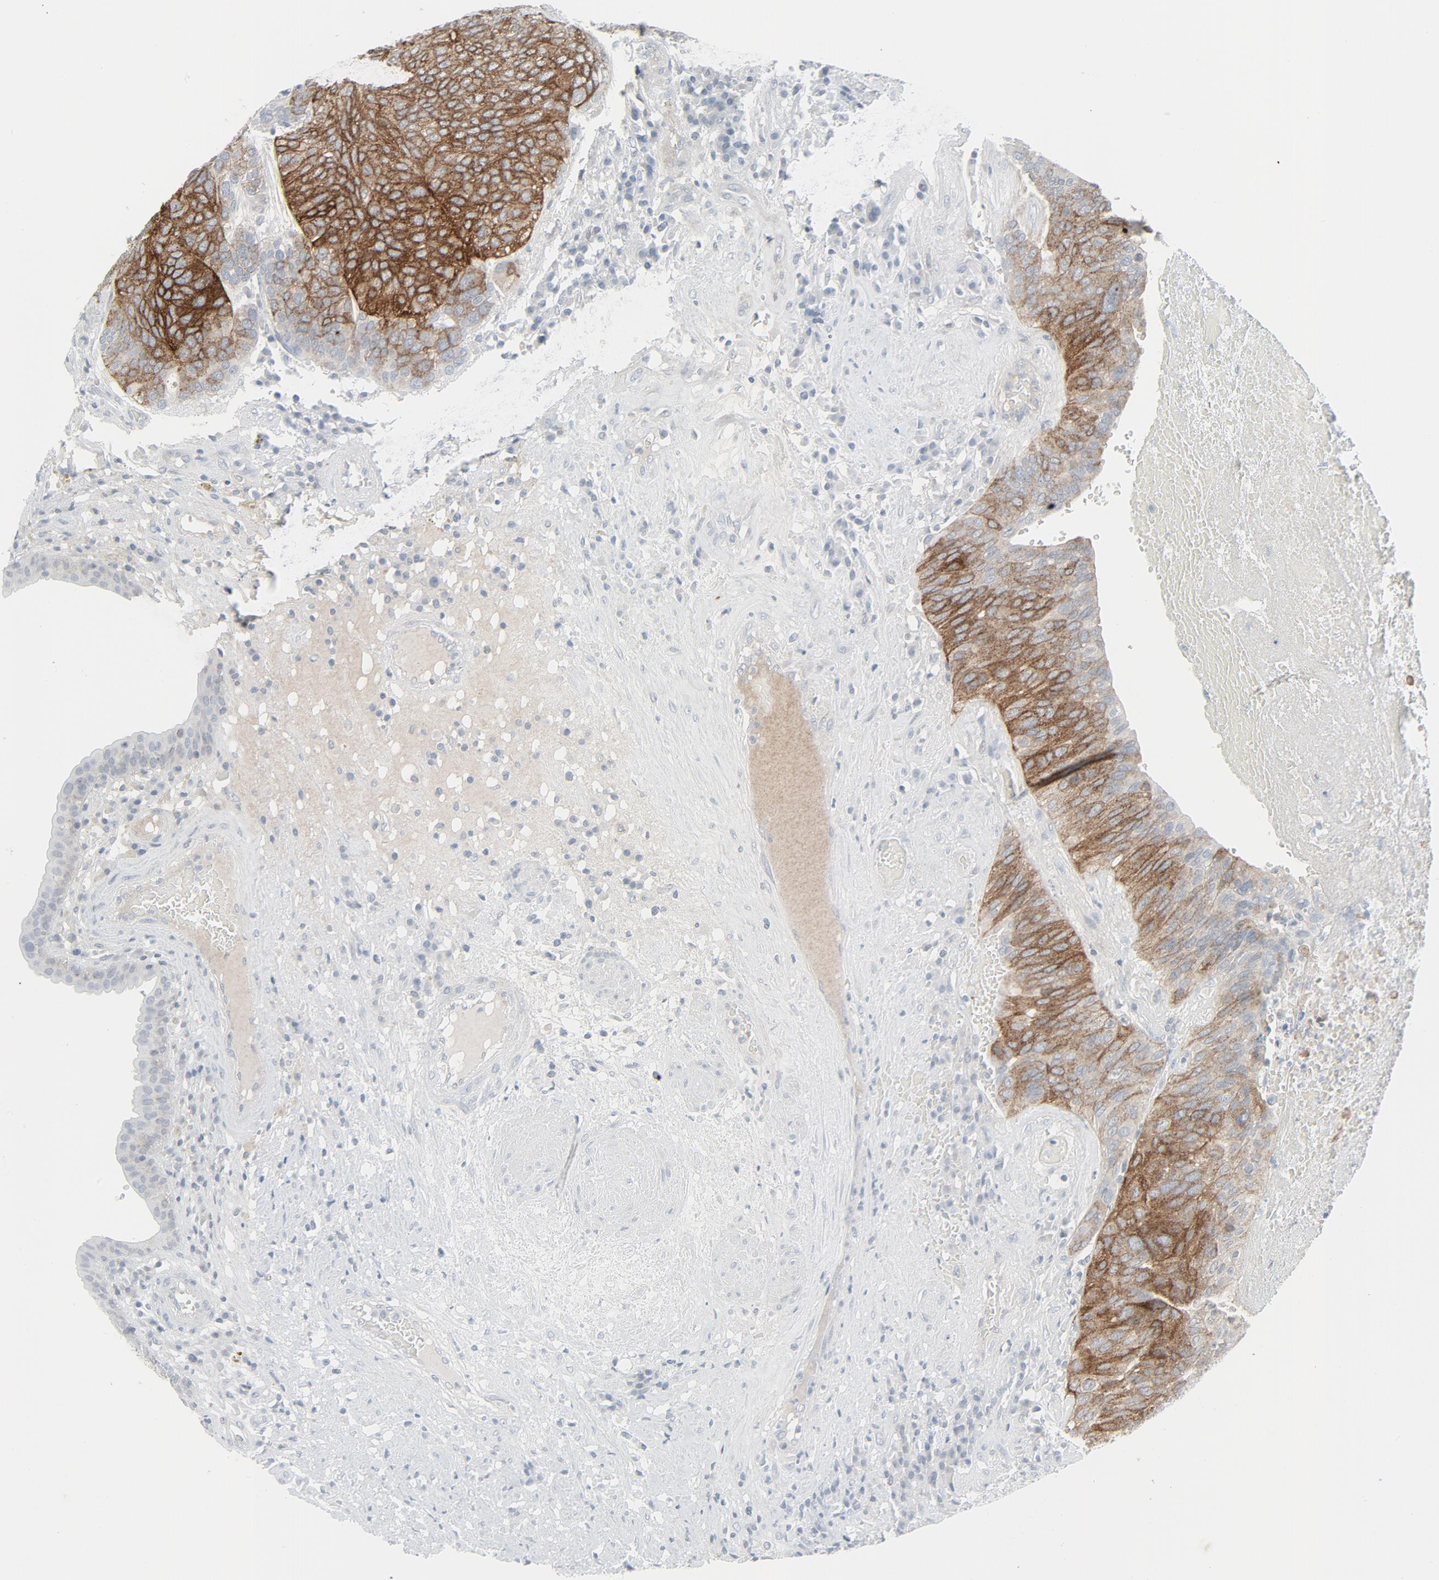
{"staining": {"intensity": "strong", "quantity": ">75%", "location": "cytoplasmic/membranous"}, "tissue": "urothelial cancer", "cell_type": "Tumor cells", "image_type": "cancer", "snomed": [{"axis": "morphology", "description": "Urothelial carcinoma, High grade"}, {"axis": "topography", "description": "Urinary bladder"}], "caption": "Urothelial carcinoma (high-grade) stained for a protein demonstrates strong cytoplasmic/membranous positivity in tumor cells.", "gene": "FGFR3", "patient": {"sex": "male", "age": 66}}